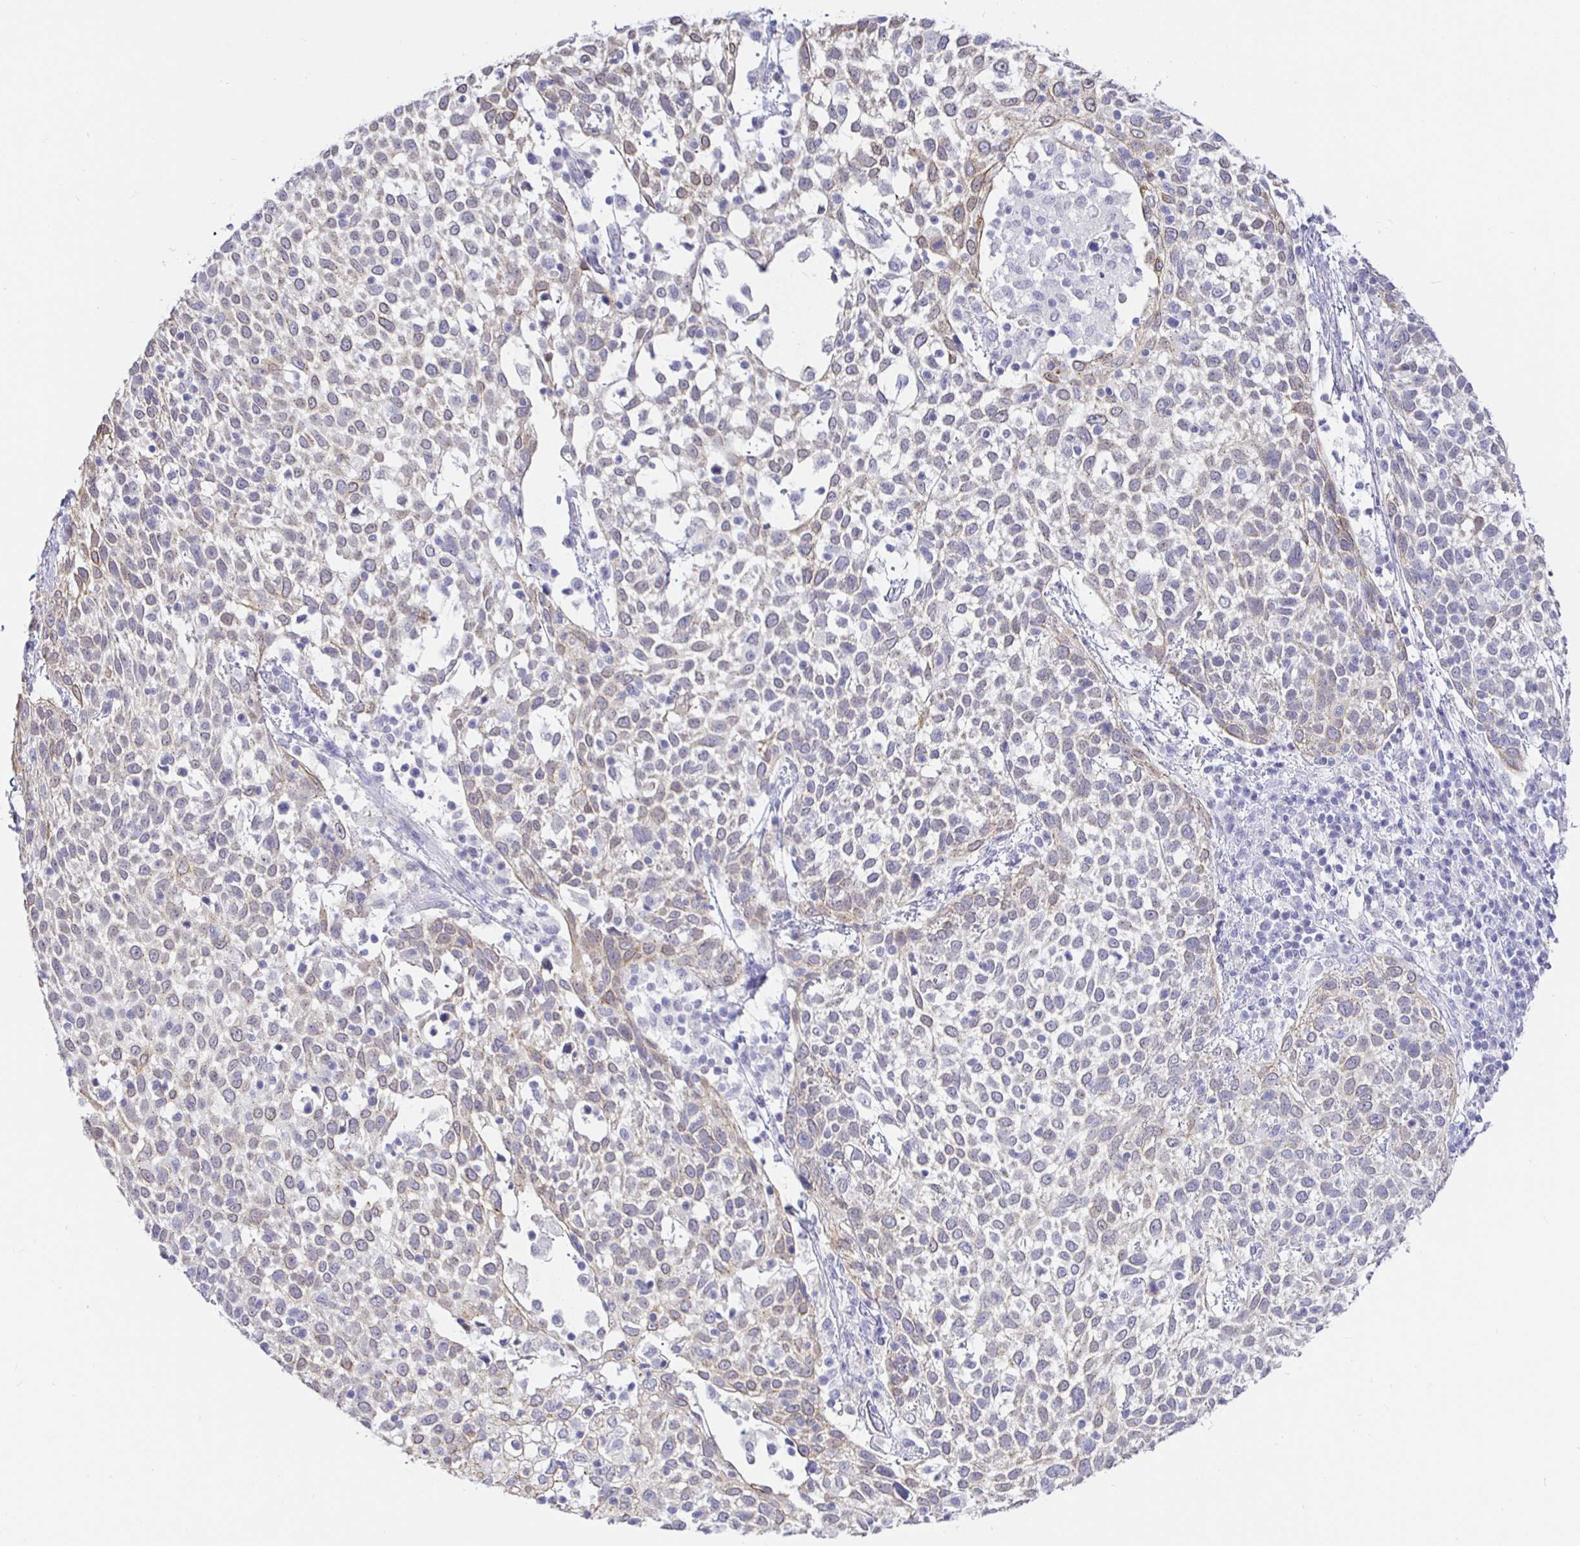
{"staining": {"intensity": "weak", "quantity": "25%-75%", "location": "cytoplasmic/membranous"}, "tissue": "cervical cancer", "cell_type": "Tumor cells", "image_type": "cancer", "snomed": [{"axis": "morphology", "description": "Squamous cell carcinoma, NOS"}, {"axis": "topography", "description": "Cervix"}], "caption": "Cervical squamous cell carcinoma stained with a brown dye displays weak cytoplasmic/membranous positive expression in approximately 25%-75% of tumor cells.", "gene": "EZHIP", "patient": {"sex": "female", "age": 61}}